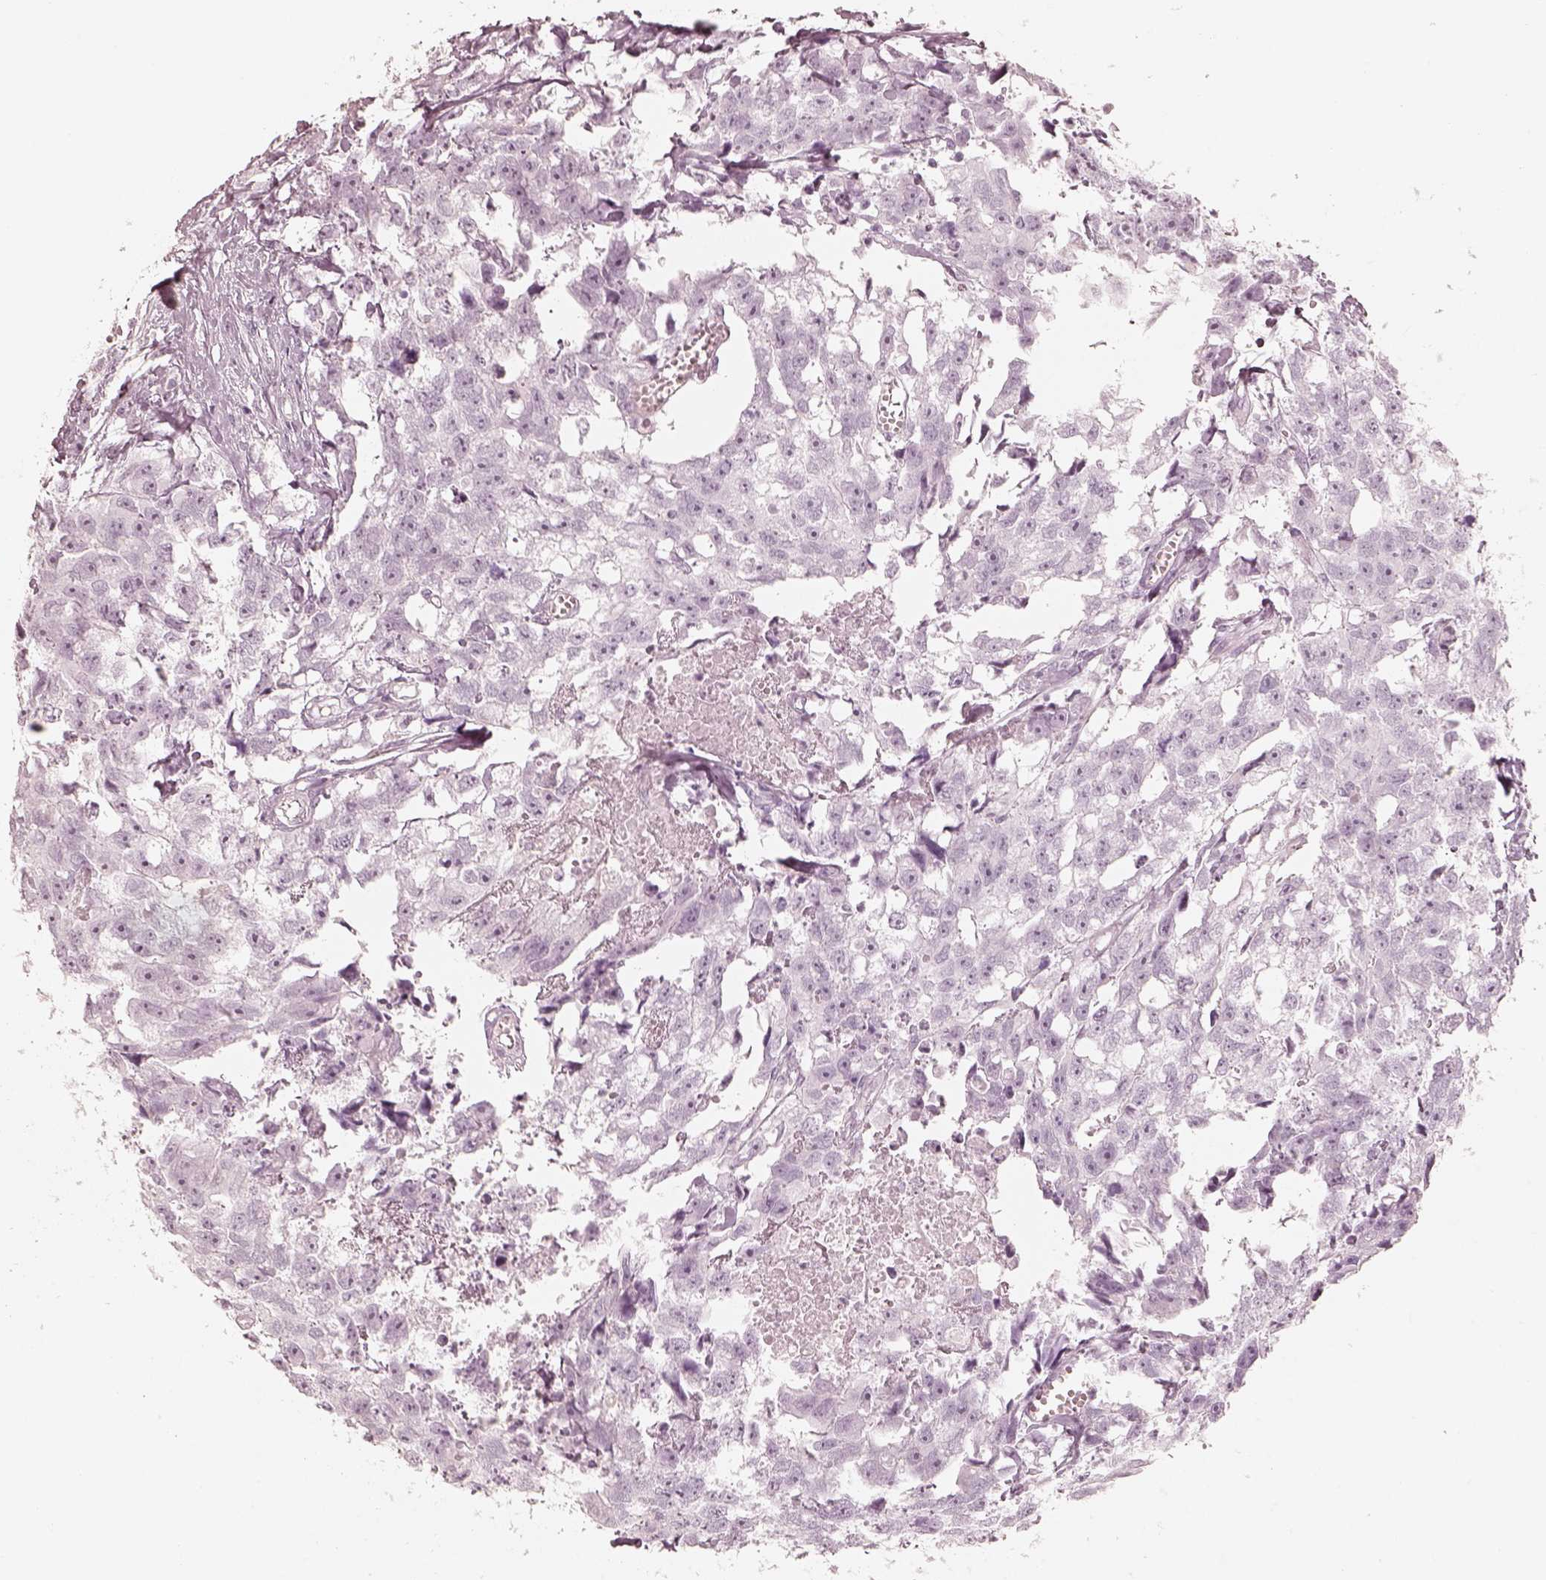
{"staining": {"intensity": "negative", "quantity": "none", "location": "none"}, "tissue": "testis cancer", "cell_type": "Tumor cells", "image_type": "cancer", "snomed": [{"axis": "morphology", "description": "Carcinoma, Embryonal, NOS"}, {"axis": "morphology", "description": "Teratoma, malignant, NOS"}, {"axis": "topography", "description": "Testis"}], "caption": "Tumor cells are negative for protein expression in human testis cancer (malignant teratoma).", "gene": "KRT82", "patient": {"sex": "male", "age": 44}}